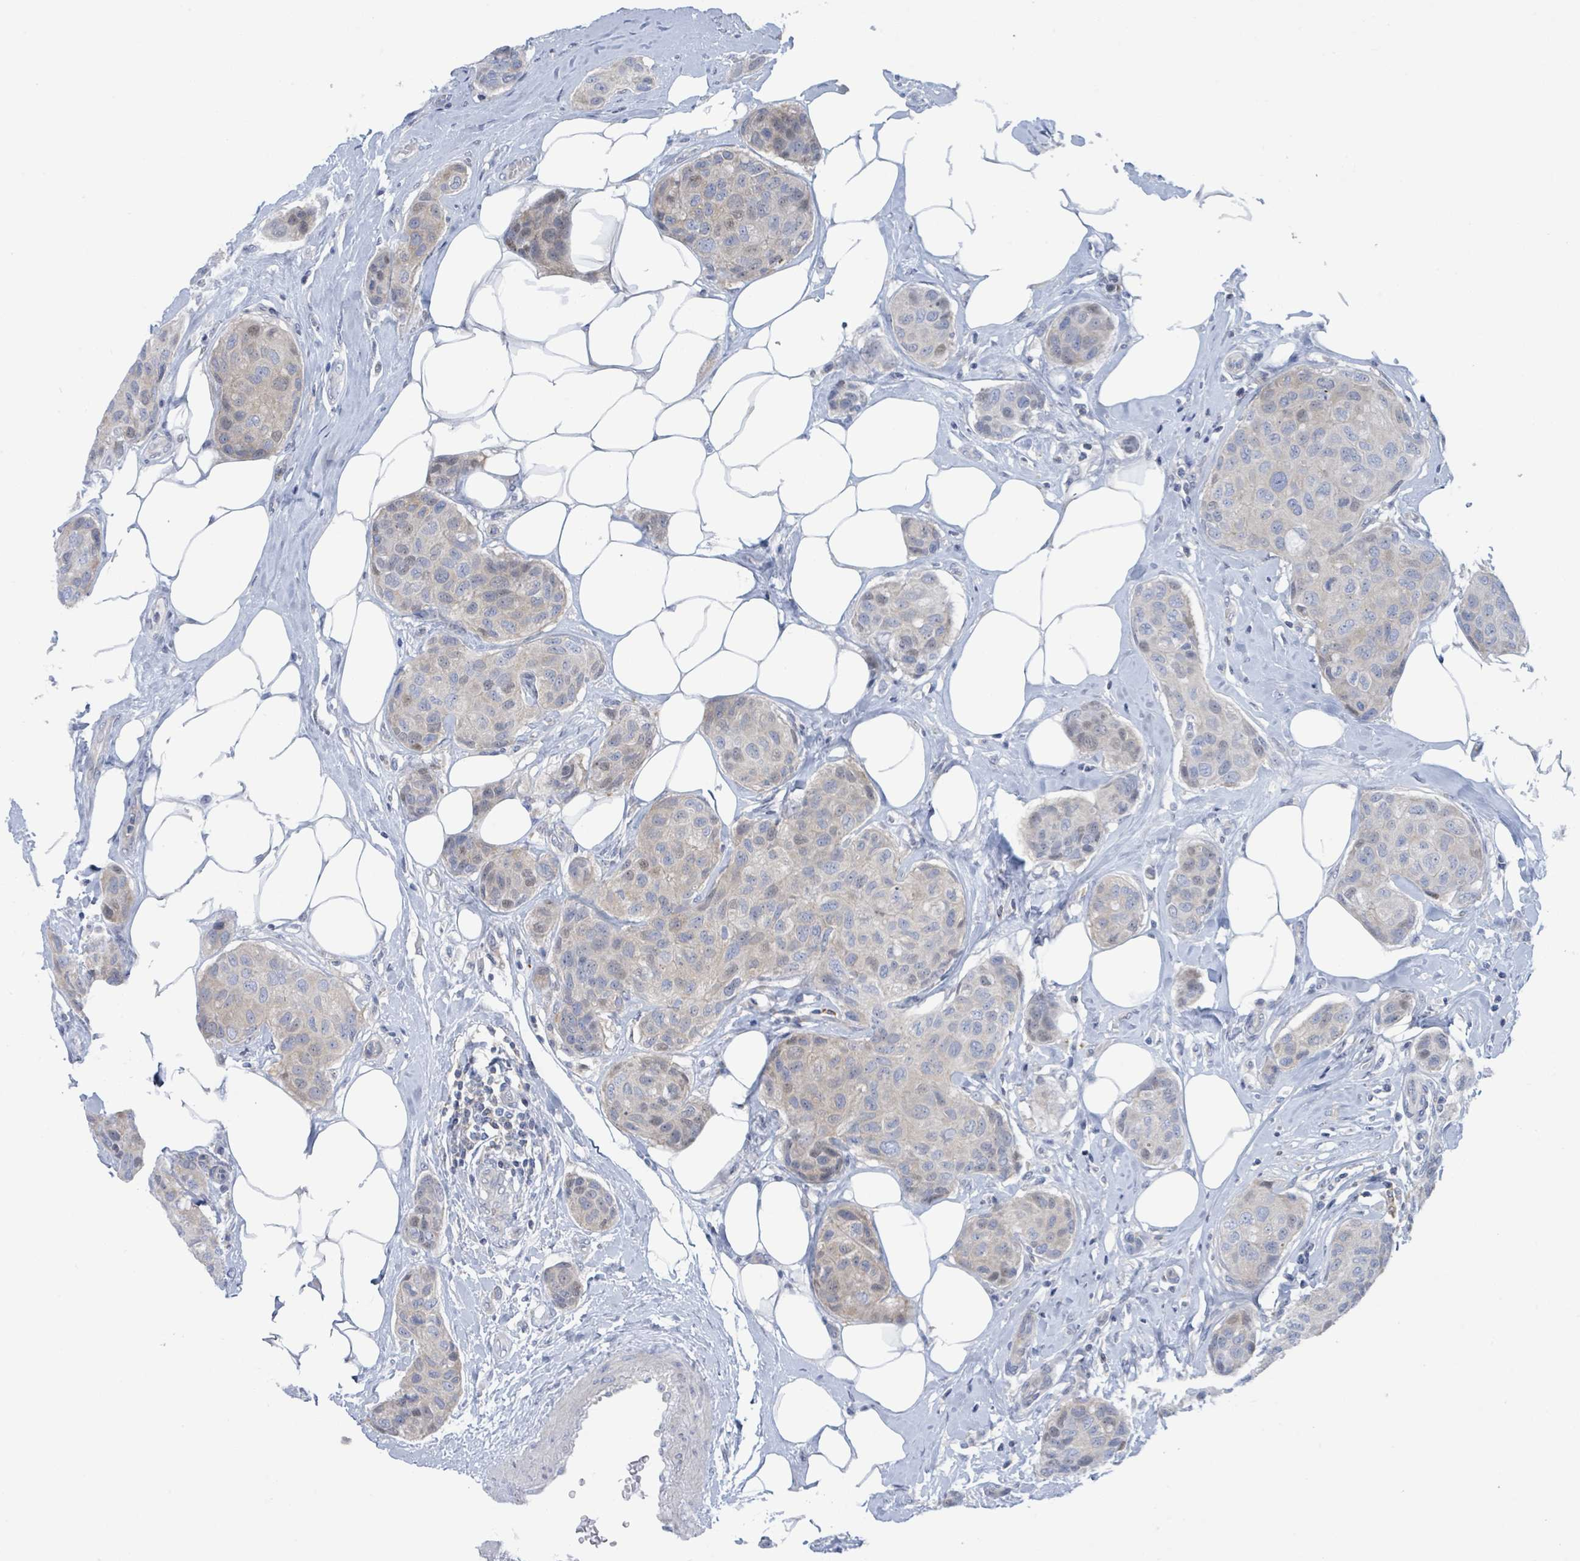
{"staining": {"intensity": "negative", "quantity": "none", "location": "none"}, "tissue": "breast cancer", "cell_type": "Tumor cells", "image_type": "cancer", "snomed": [{"axis": "morphology", "description": "Duct carcinoma"}, {"axis": "topography", "description": "Breast"}, {"axis": "topography", "description": "Lymph node"}], "caption": "Protein analysis of infiltrating ductal carcinoma (breast) displays no significant positivity in tumor cells. (DAB immunohistochemistry (IHC), high magnification).", "gene": "DGKZ", "patient": {"sex": "female", "age": 80}}